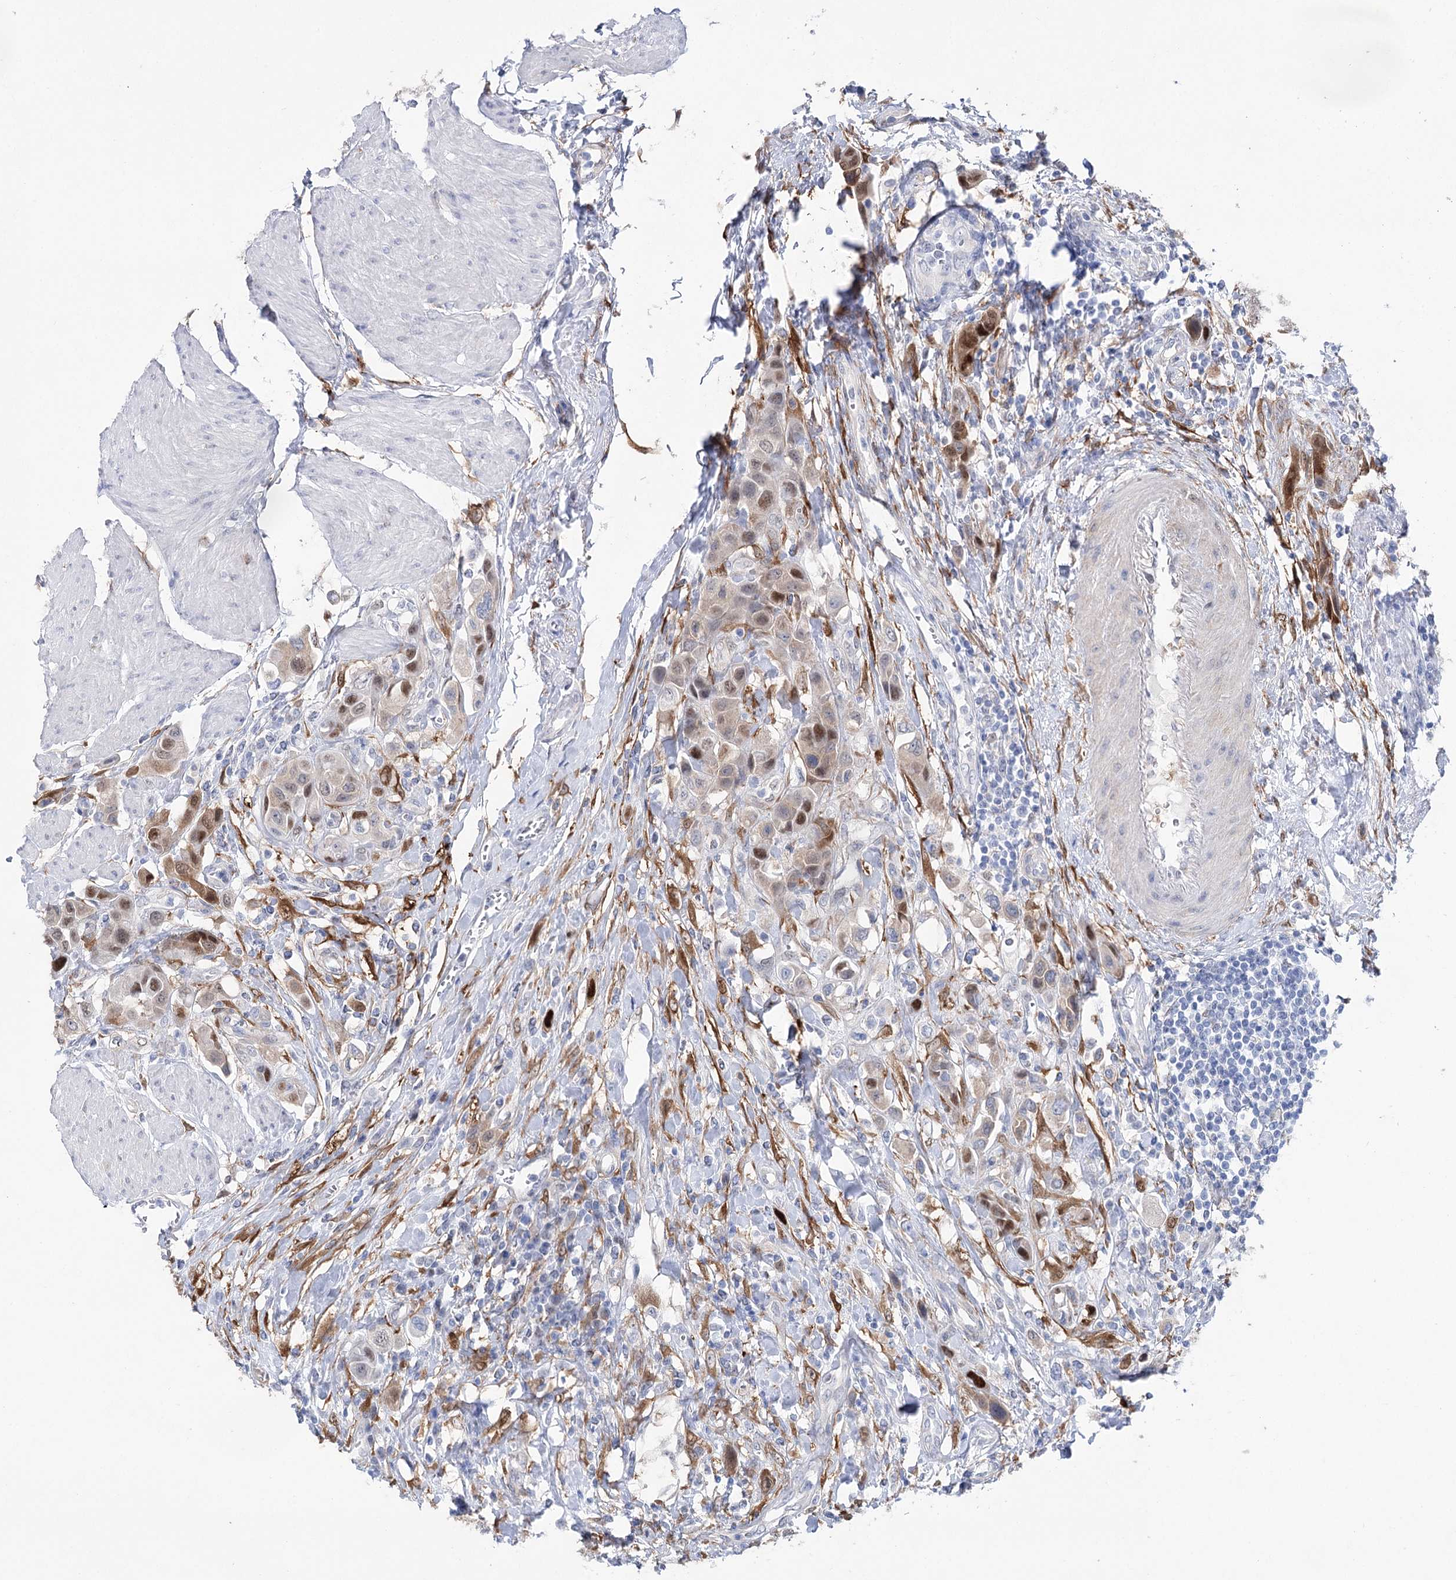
{"staining": {"intensity": "moderate", "quantity": "25%-75%", "location": "nuclear"}, "tissue": "urothelial cancer", "cell_type": "Tumor cells", "image_type": "cancer", "snomed": [{"axis": "morphology", "description": "Urothelial carcinoma, High grade"}, {"axis": "topography", "description": "Urinary bladder"}], "caption": "High-power microscopy captured an IHC photomicrograph of high-grade urothelial carcinoma, revealing moderate nuclear staining in about 25%-75% of tumor cells.", "gene": "UGDH", "patient": {"sex": "male", "age": 50}}